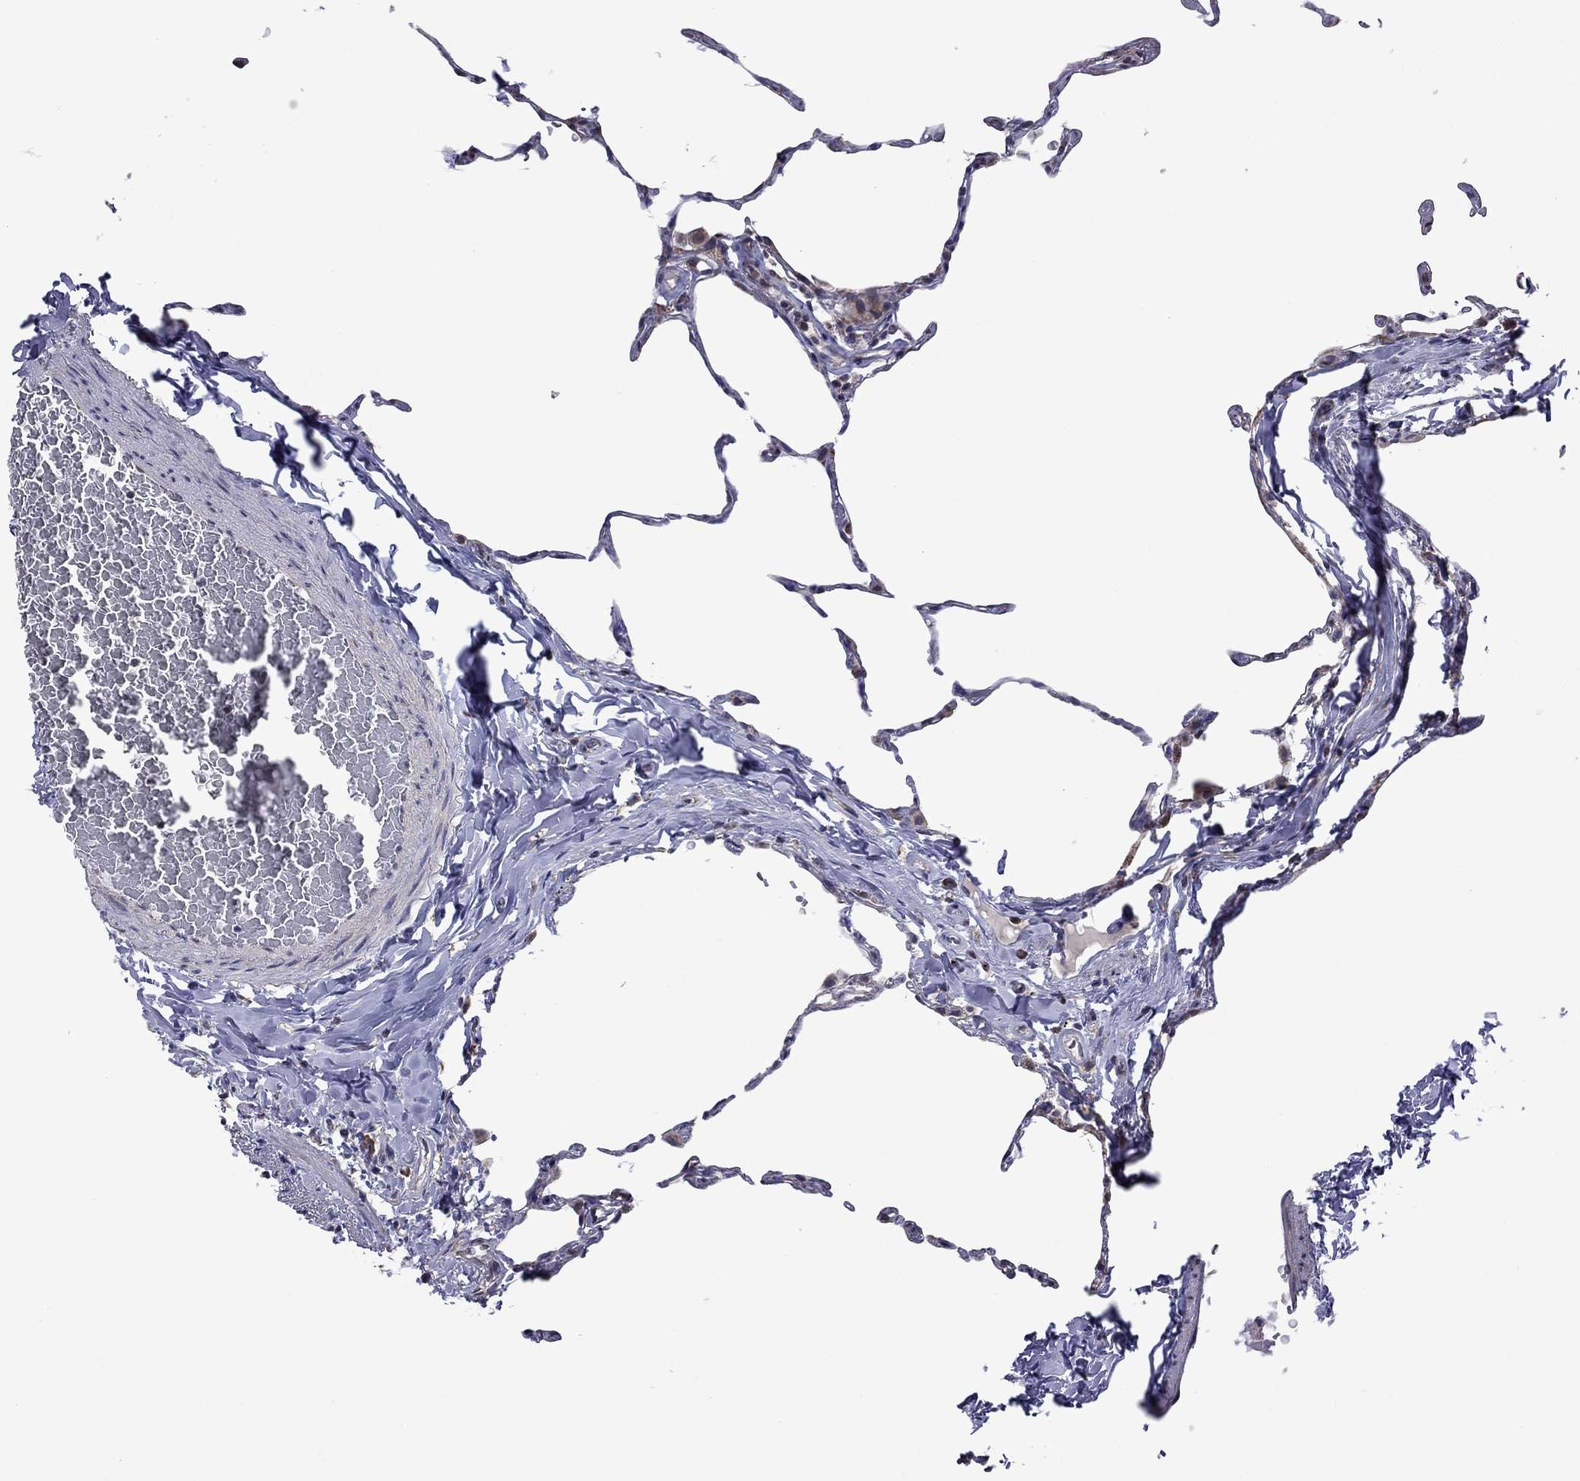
{"staining": {"intensity": "negative", "quantity": "none", "location": "none"}, "tissue": "lung", "cell_type": "Alveolar cells", "image_type": "normal", "snomed": [{"axis": "morphology", "description": "Normal tissue, NOS"}, {"axis": "topography", "description": "Lung"}], "caption": "Immunohistochemical staining of normal lung demonstrates no significant staining in alveolar cells. (Stains: DAB IHC with hematoxylin counter stain, Microscopy: brightfield microscopy at high magnification).", "gene": "NDUFB1", "patient": {"sex": "female", "age": 57}}